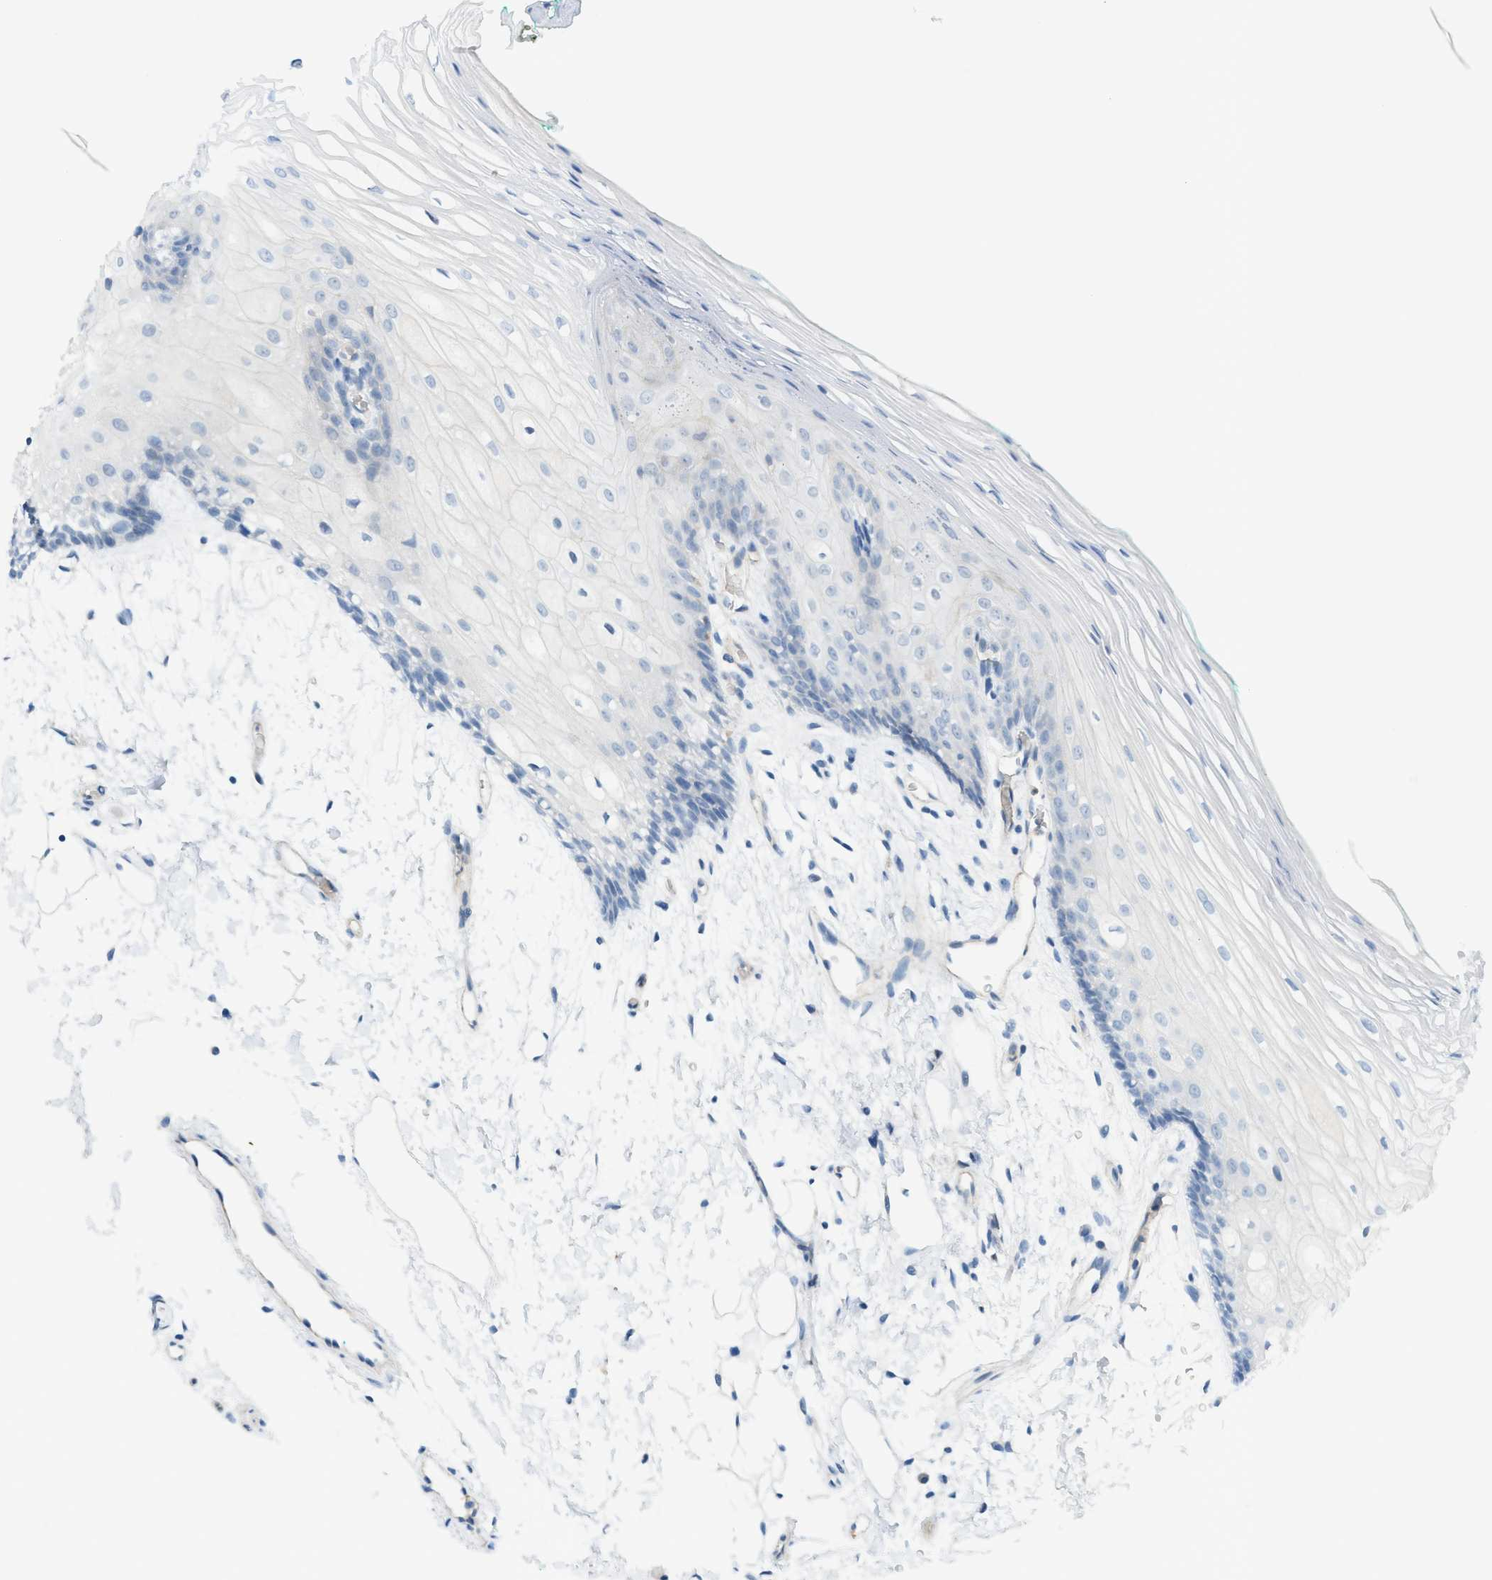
{"staining": {"intensity": "negative", "quantity": "none", "location": "none"}, "tissue": "oral mucosa", "cell_type": "Squamous epithelial cells", "image_type": "normal", "snomed": [{"axis": "morphology", "description": "Normal tissue, NOS"}, {"axis": "topography", "description": "Skeletal muscle"}, {"axis": "topography", "description": "Oral tissue"}, {"axis": "topography", "description": "Peripheral nerve tissue"}], "caption": "Micrograph shows no protein positivity in squamous epithelial cells of benign oral mucosa.", "gene": "GRK6", "patient": {"sex": "female", "age": 84}}